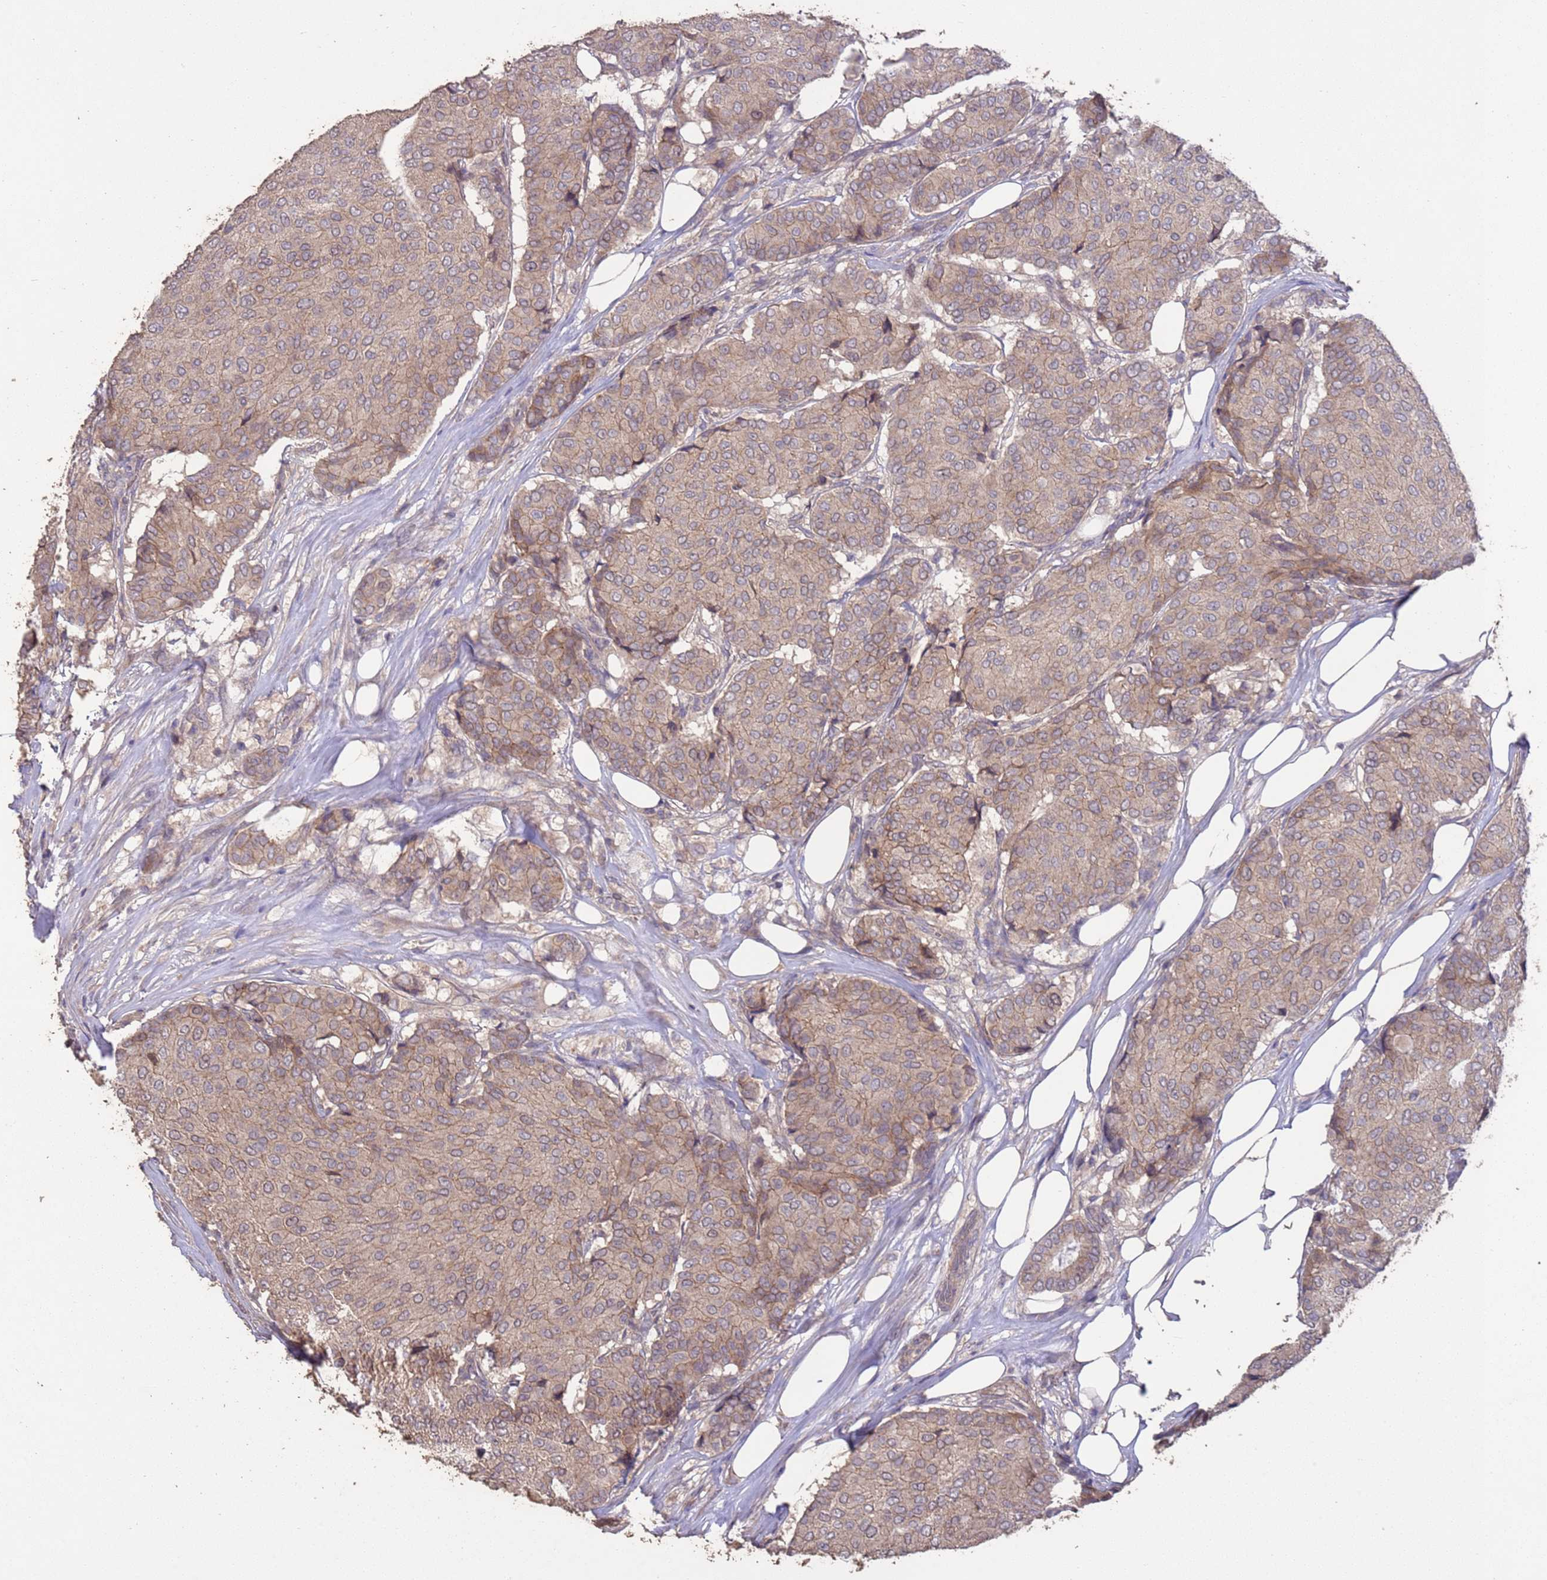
{"staining": {"intensity": "weak", "quantity": ">75%", "location": "cytoplasmic/membranous"}, "tissue": "breast cancer", "cell_type": "Tumor cells", "image_type": "cancer", "snomed": [{"axis": "morphology", "description": "Duct carcinoma"}, {"axis": "topography", "description": "Breast"}], "caption": "Breast intraductal carcinoma stained for a protein (brown) reveals weak cytoplasmic/membranous positive staining in approximately >75% of tumor cells.", "gene": "SLC9B2", "patient": {"sex": "female", "age": 75}}